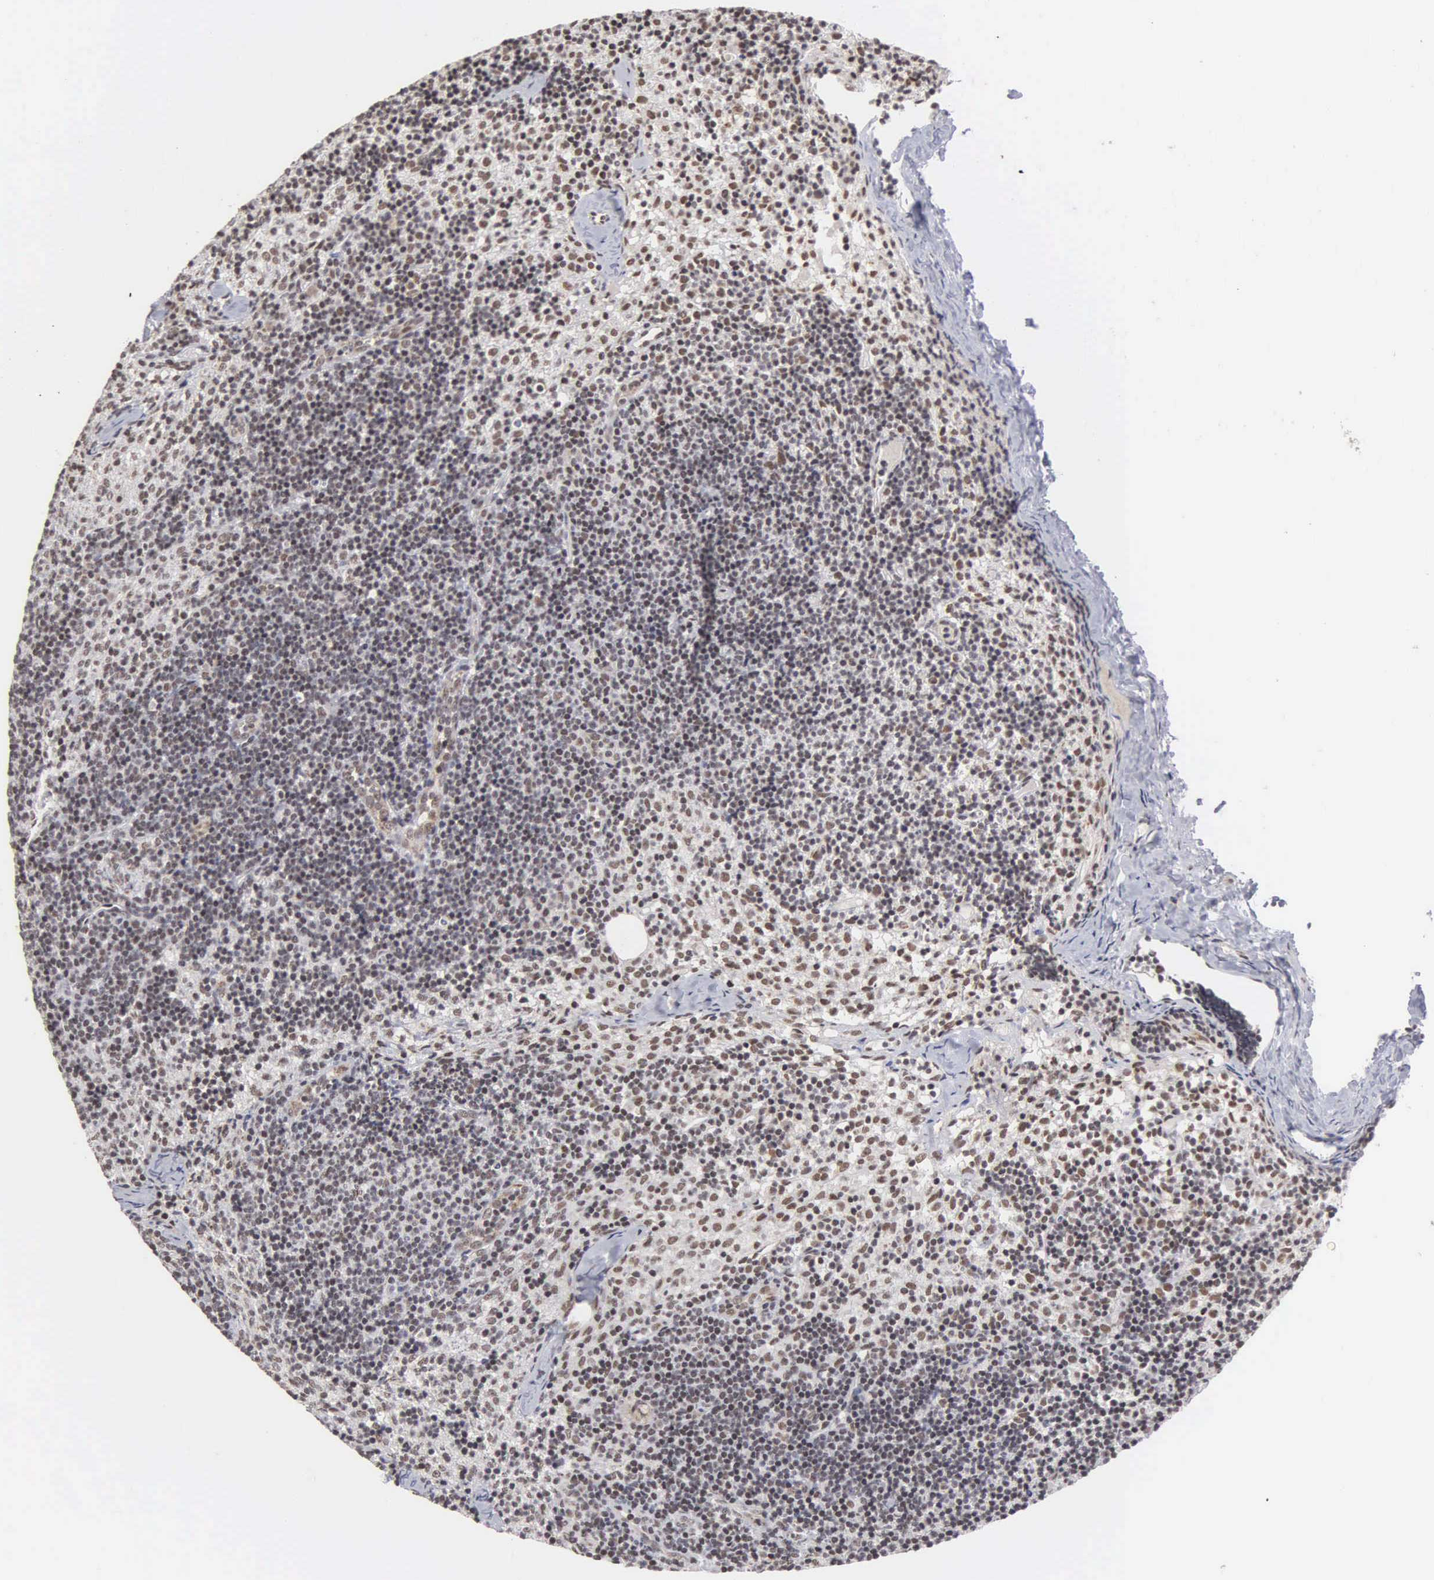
{"staining": {"intensity": "weak", "quantity": "25%-75%", "location": "nuclear"}, "tissue": "lymph node", "cell_type": "Germinal center cells", "image_type": "normal", "snomed": [{"axis": "morphology", "description": "Normal tissue, NOS"}, {"axis": "topography", "description": "Lymph node"}], "caption": "Immunohistochemistry (IHC) histopathology image of benign human lymph node stained for a protein (brown), which reveals low levels of weak nuclear expression in about 25%-75% of germinal center cells.", "gene": "GTF2A1", "patient": {"sex": "female", "age": 35}}